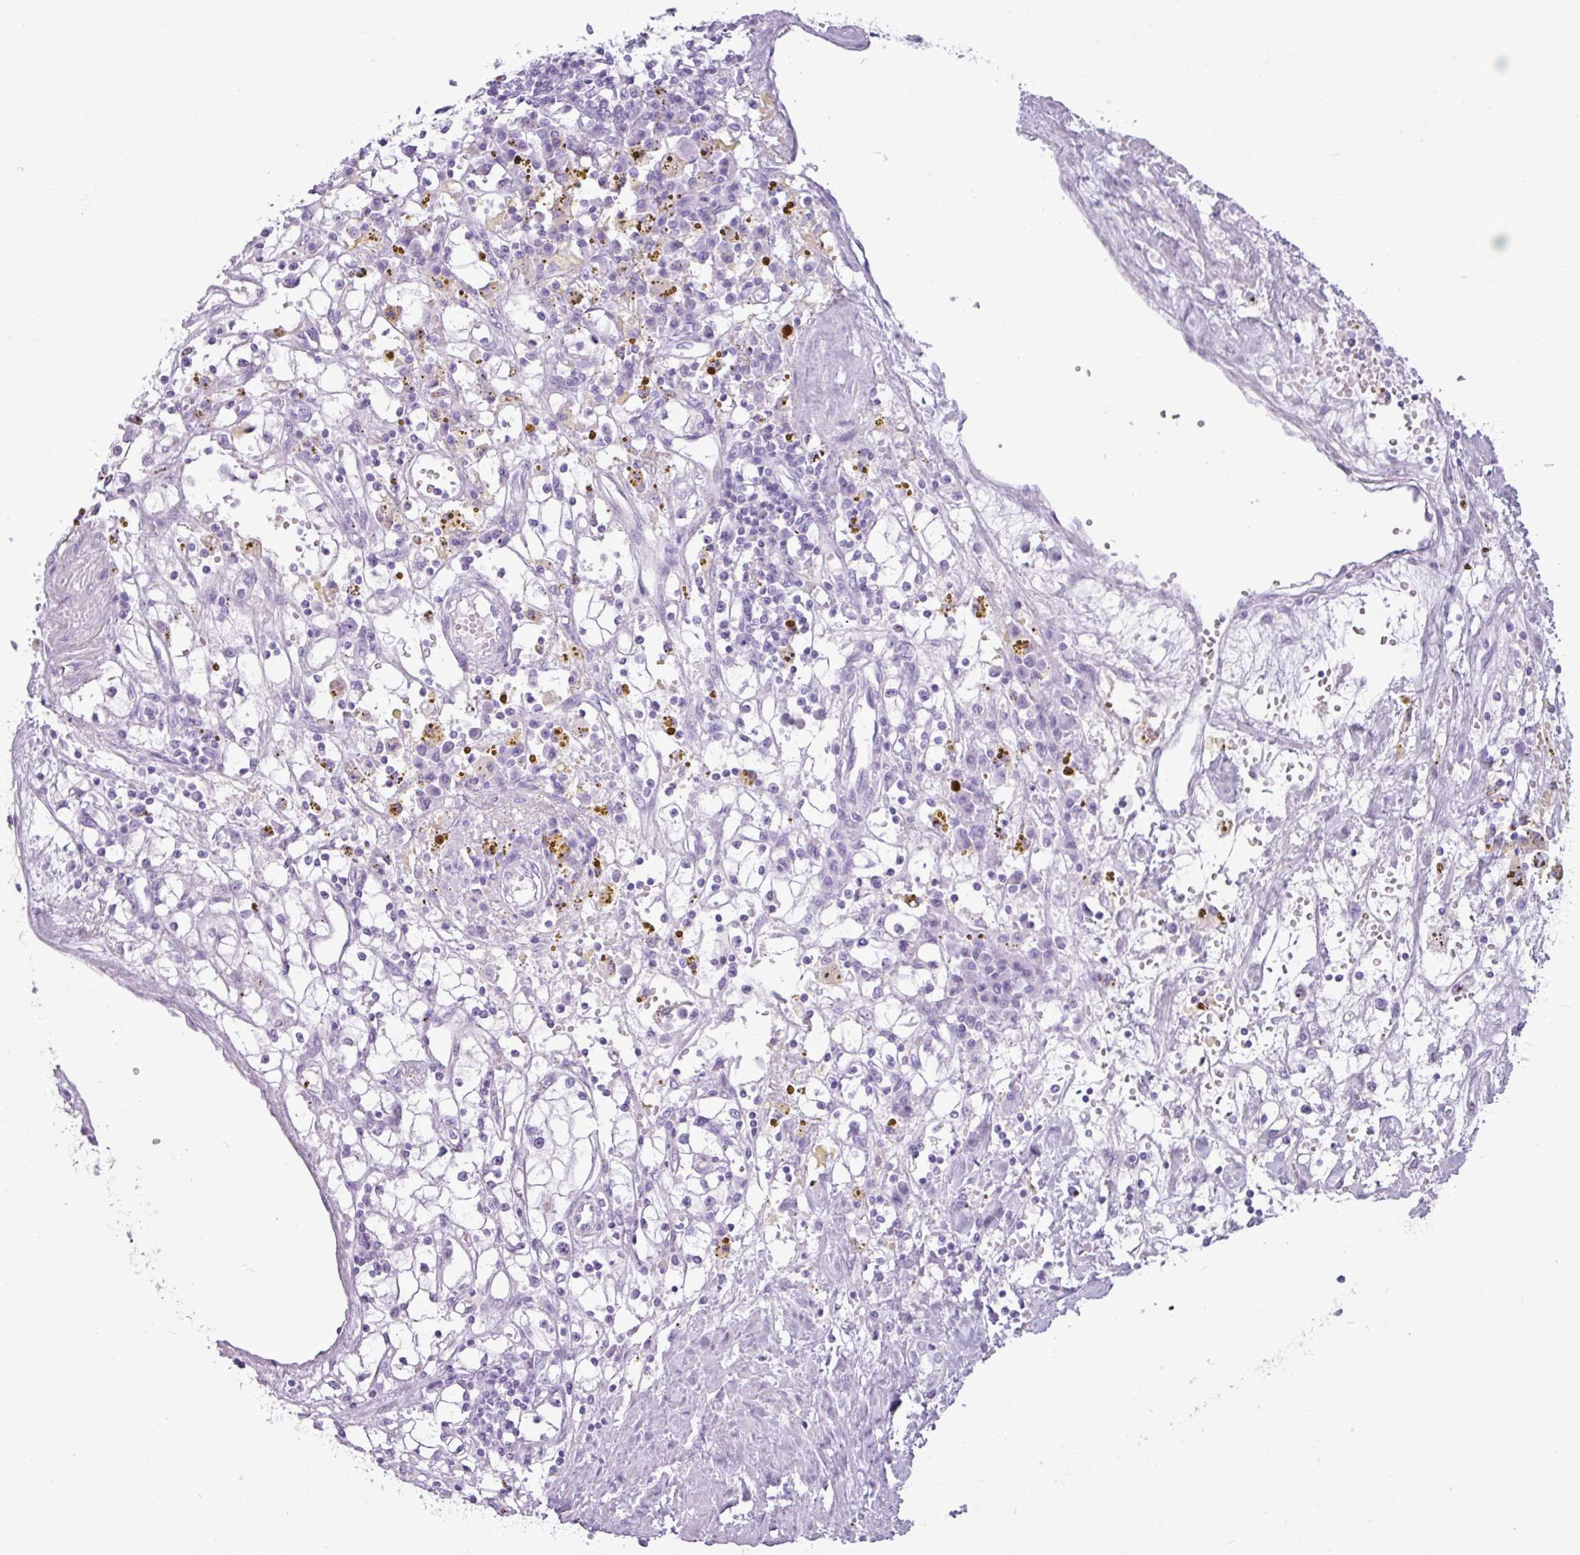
{"staining": {"intensity": "negative", "quantity": "none", "location": "none"}, "tissue": "renal cancer", "cell_type": "Tumor cells", "image_type": "cancer", "snomed": [{"axis": "morphology", "description": "Adenocarcinoma, NOS"}, {"axis": "topography", "description": "Kidney"}], "caption": "This micrograph is of renal cancer (adenocarcinoma) stained with IHC to label a protein in brown with the nuclei are counter-stained blue. There is no expression in tumor cells.", "gene": "AMY1B", "patient": {"sex": "male", "age": 56}}